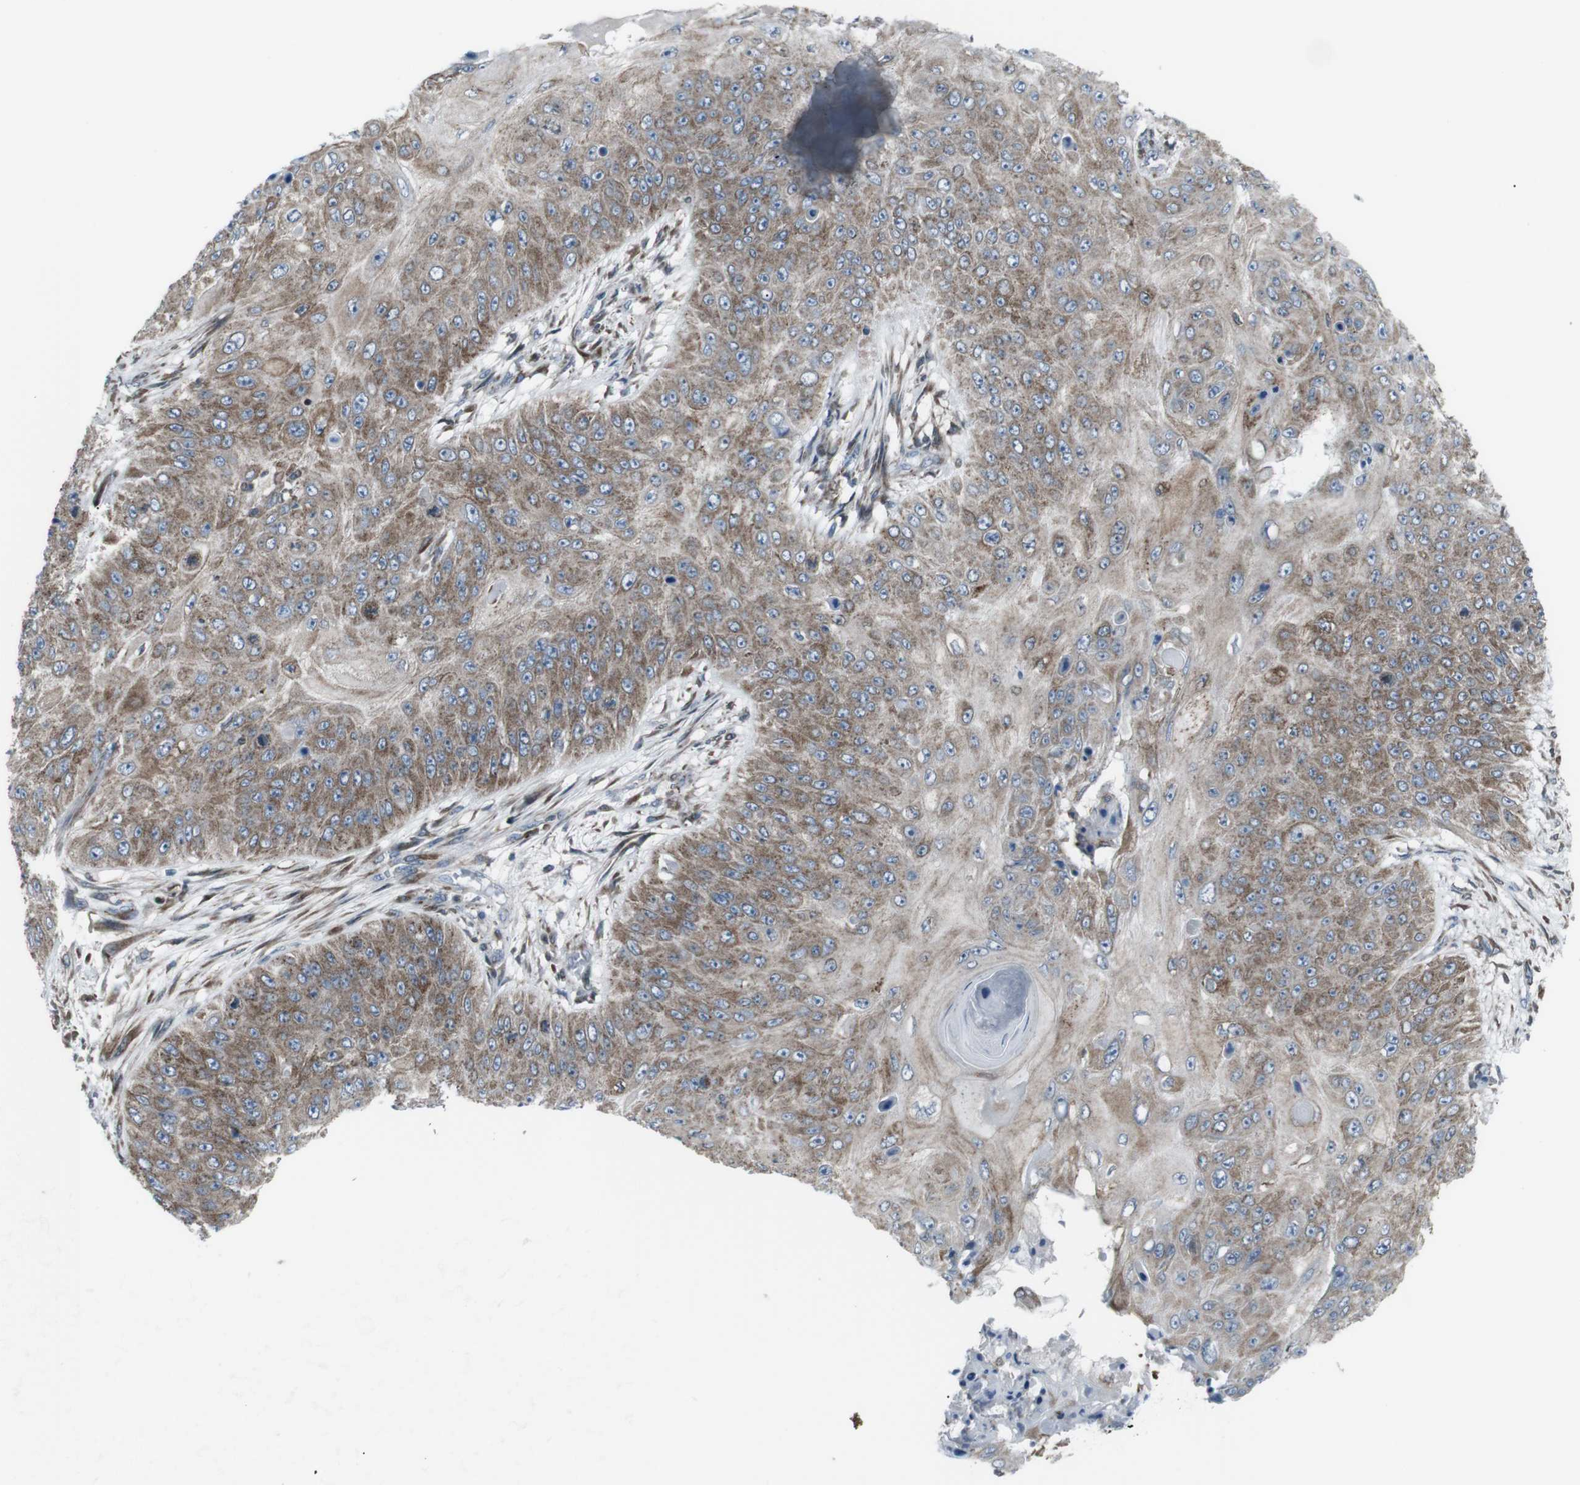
{"staining": {"intensity": "moderate", "quantity": "25%-75%", "location": "cytoplasmic/membranous"}, "tissue": "skin cancer", "cell_type": "Tumor cells", "image_type": "cancer", "snomed": [{"axis": "morphology", "description": "Squamous cell carcinoma, NOS"}, {"axis": "topography", "description": "Skin"}], "caption": "Human squamous cell carcinoma (skin) stained with a protein marker exhibits moderate staining in tumor cells.", "gene": "LNPK", "patient": {"sex": "female", "age": 80}}